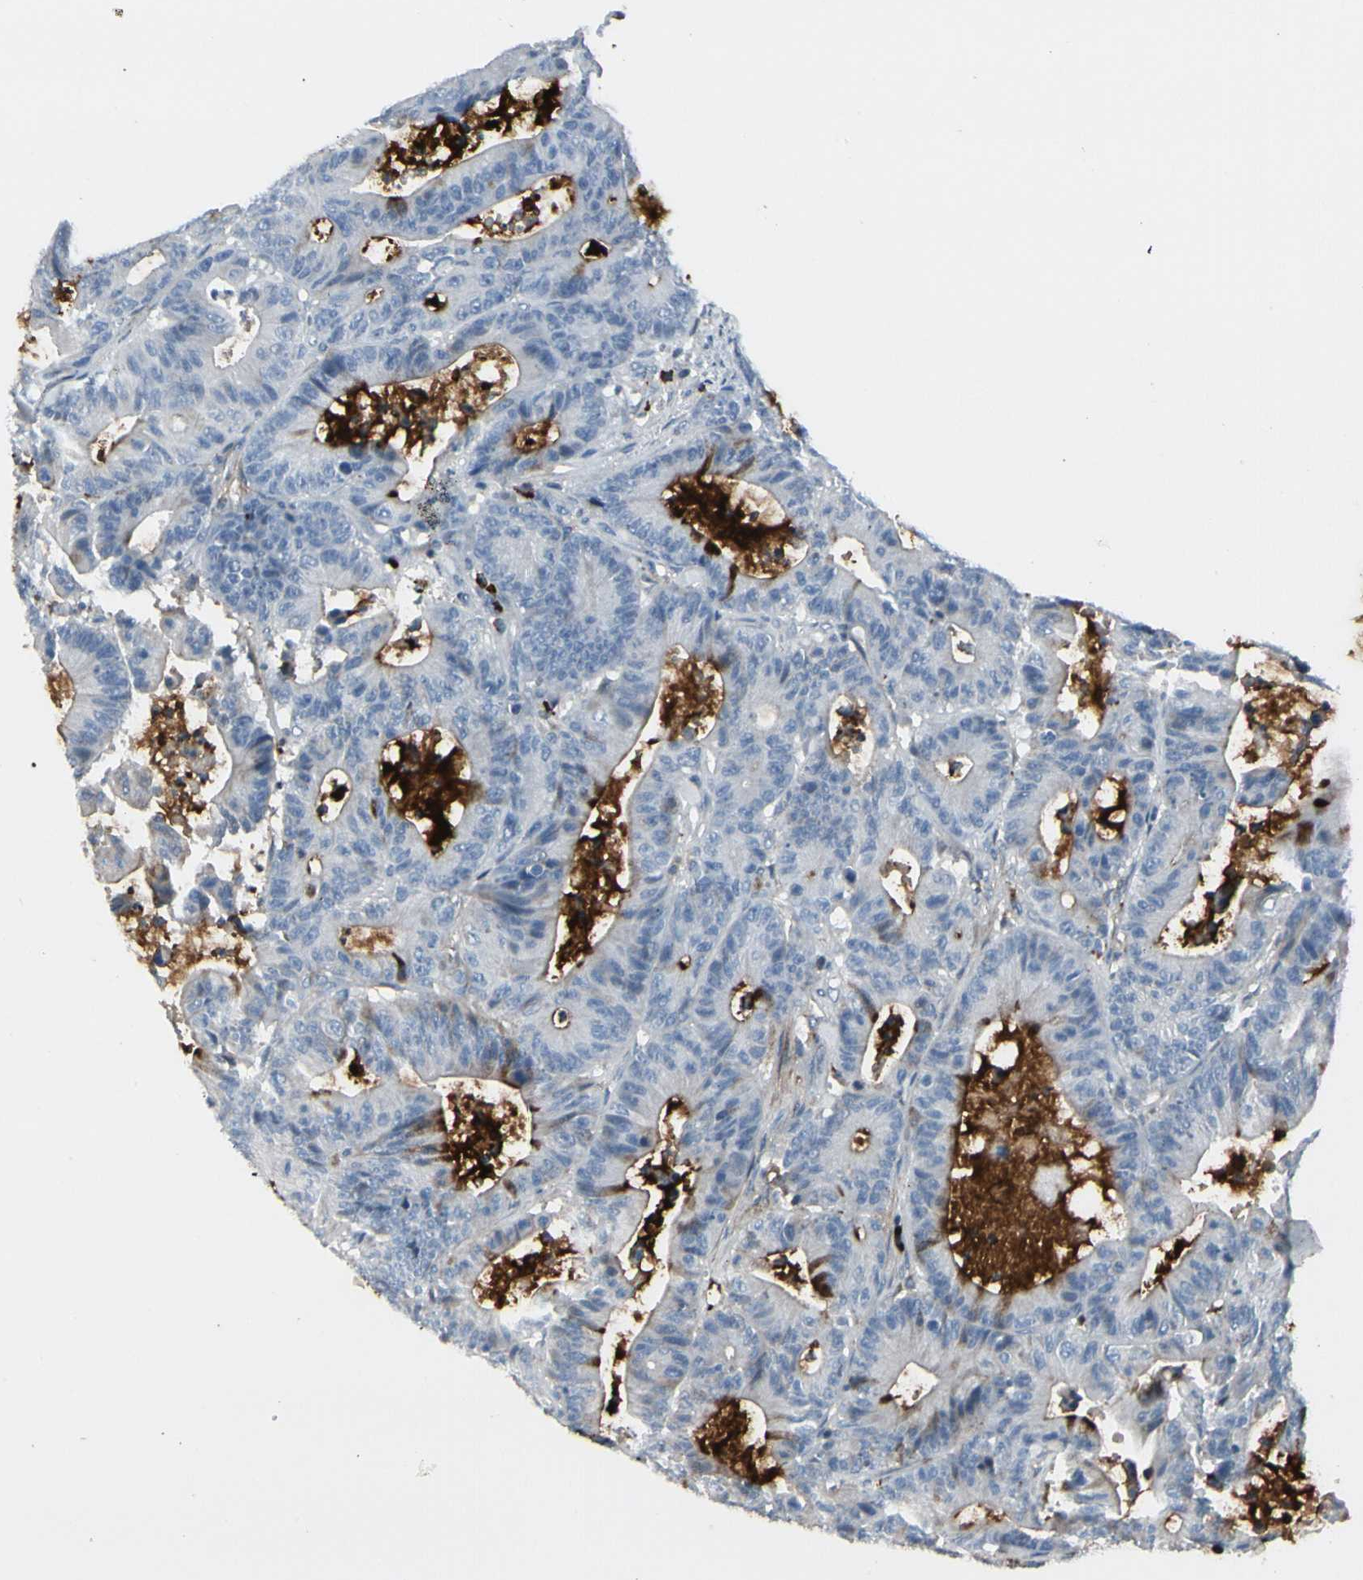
{"staining": {"intensity": "negative", "quantity": "none", "location": "none"}, "tissue": "colorectal cancer", "cell_type": "Tumor cells", "image_type": "cancer", "snomed": [{"axis": "morphology", "description": "Adenocarcinoma, NOS"}, {"axis": "topography", "description": "Colon"}], "caption": "Tumor cells are negative for protein expression in human adenocarcinoma (colorectal). (DAB (3,3'-diaminobenzidine) immunohistochemistry (IHC), high magnification).", "gene": "IGHG1", "patient": {"sex": "female", "age": 84}}